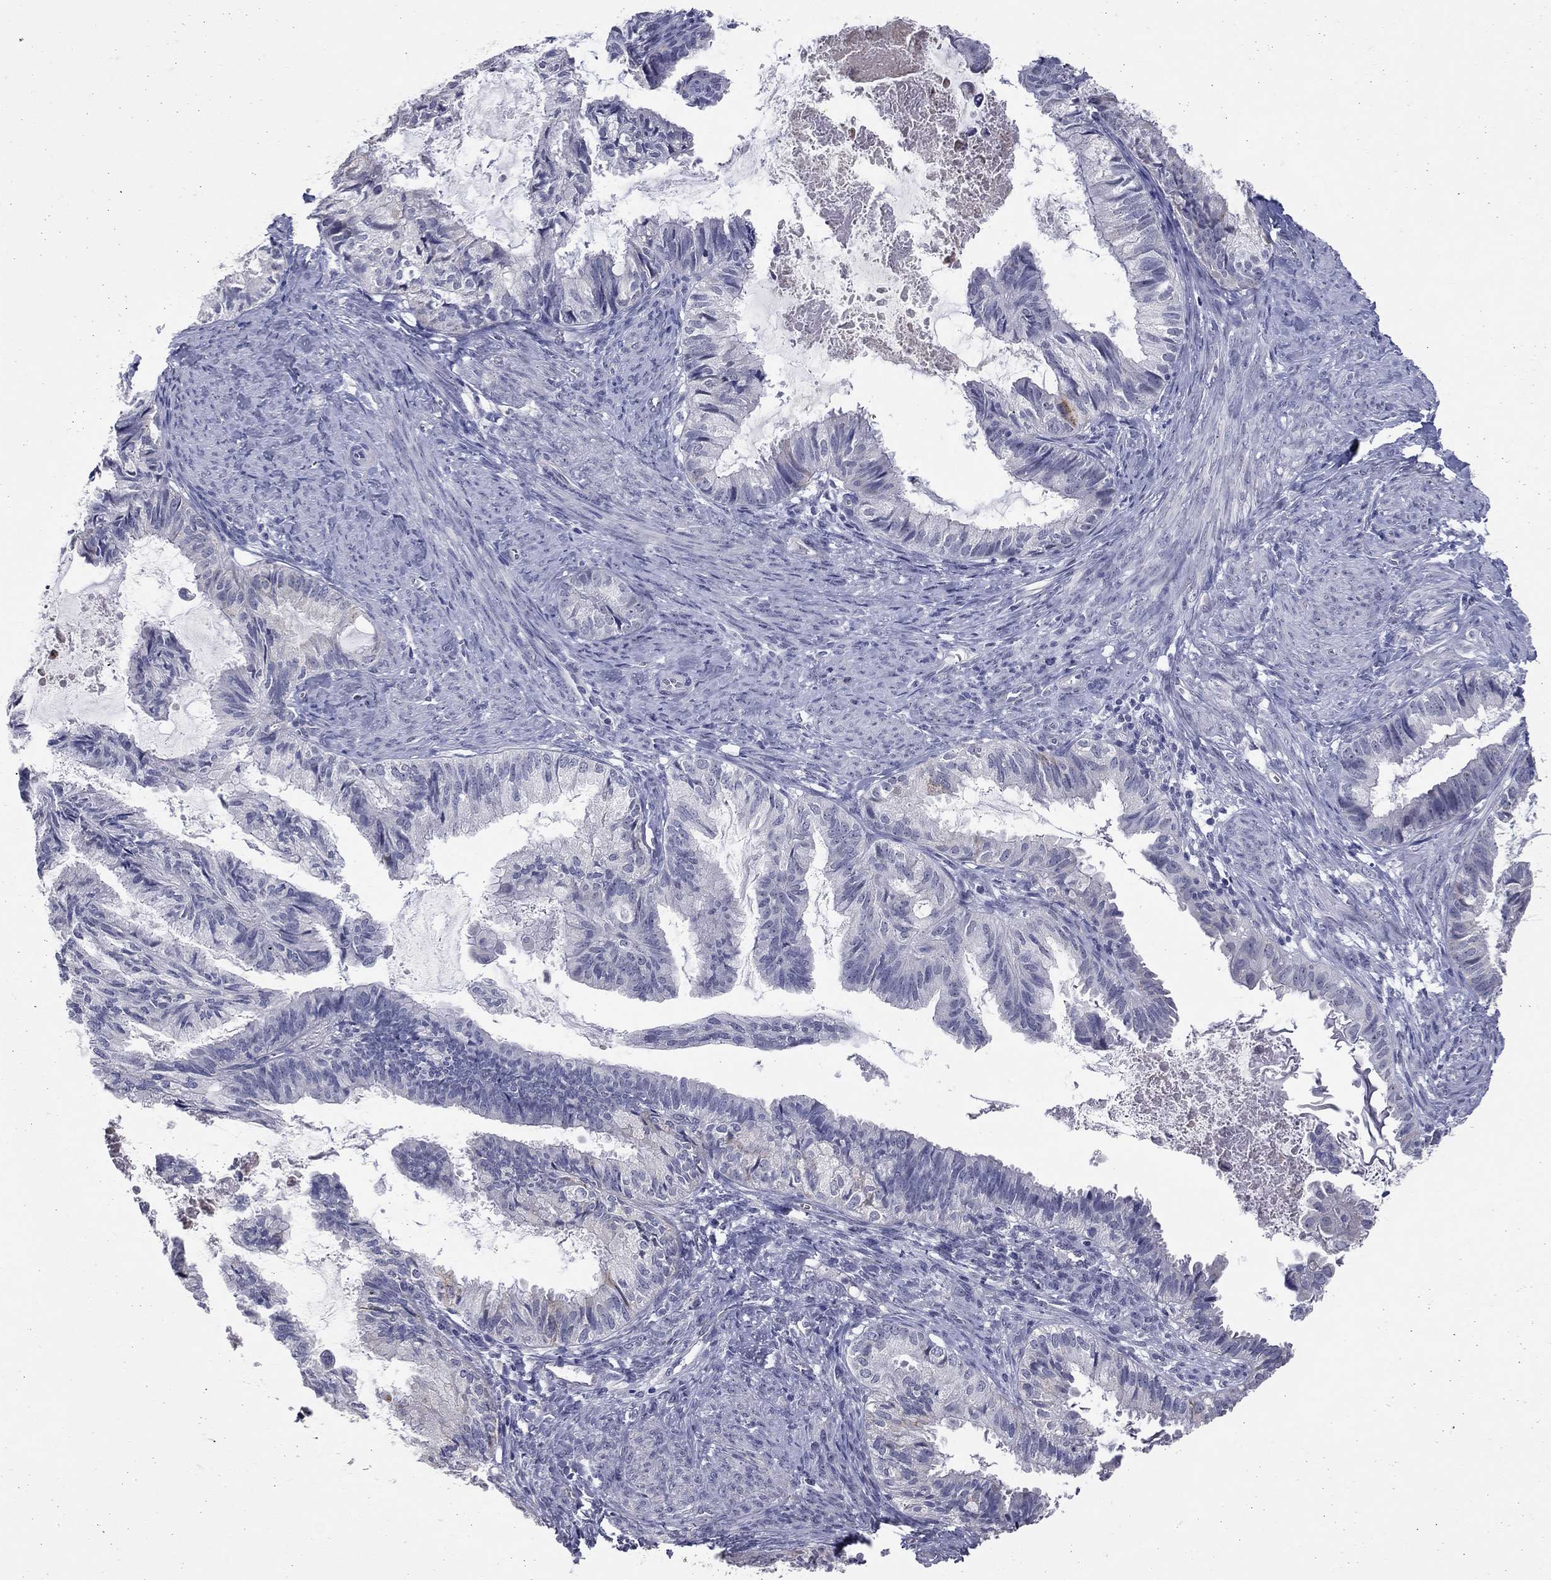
{"staining": {"intensity": "negative", "quantity": "none", "location": "none"}, "tissue": "endometrial cancer", "cell_type": "Tumor cells", "image_type": "cancer", "snomed": [{"axis": "morphology", "description": "Adenocarcinoma, NOS"}, {"axis": "topography", "description": "Endometrium"}], "caption": "Immunohistochemistry of endometrial cancer demonstrates no positivity in tumor cells.", "gene": "SHOC2", "patient": {"sex": "female", "age": 86}}